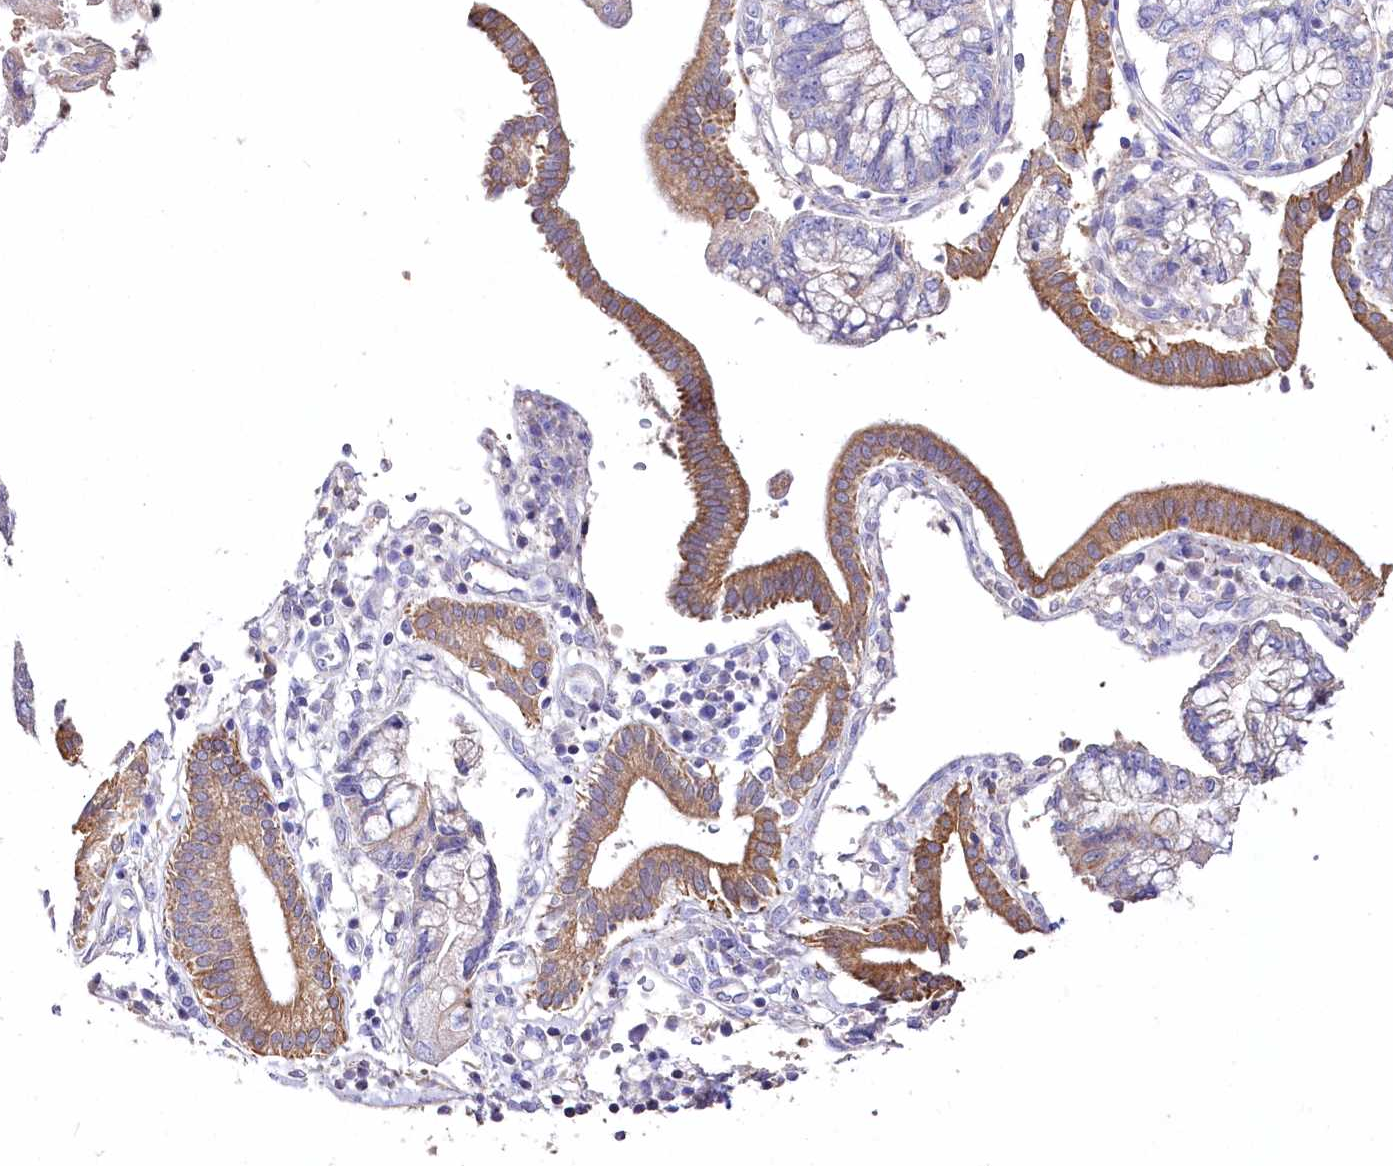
{"staining": {"intensity": "moderate", "quantity": ">75%", "location": "cytoplasmic/membranous"}, "tissue": "pancreatic cancer", "cell_type": "Tumor cells", "image_type": "cancer", "snomed": [{"axis": "morphology", "description": "Adenocarcinoma, NOS"}, {"axis": "topography", "description": "Pancreas"}], "caption": "Human pancreatic cancer stained with a protein marker demonstrates moderate staining in tumor cells.", "gene": "PTER", "patient": {"sex": "female", "age": 73}}